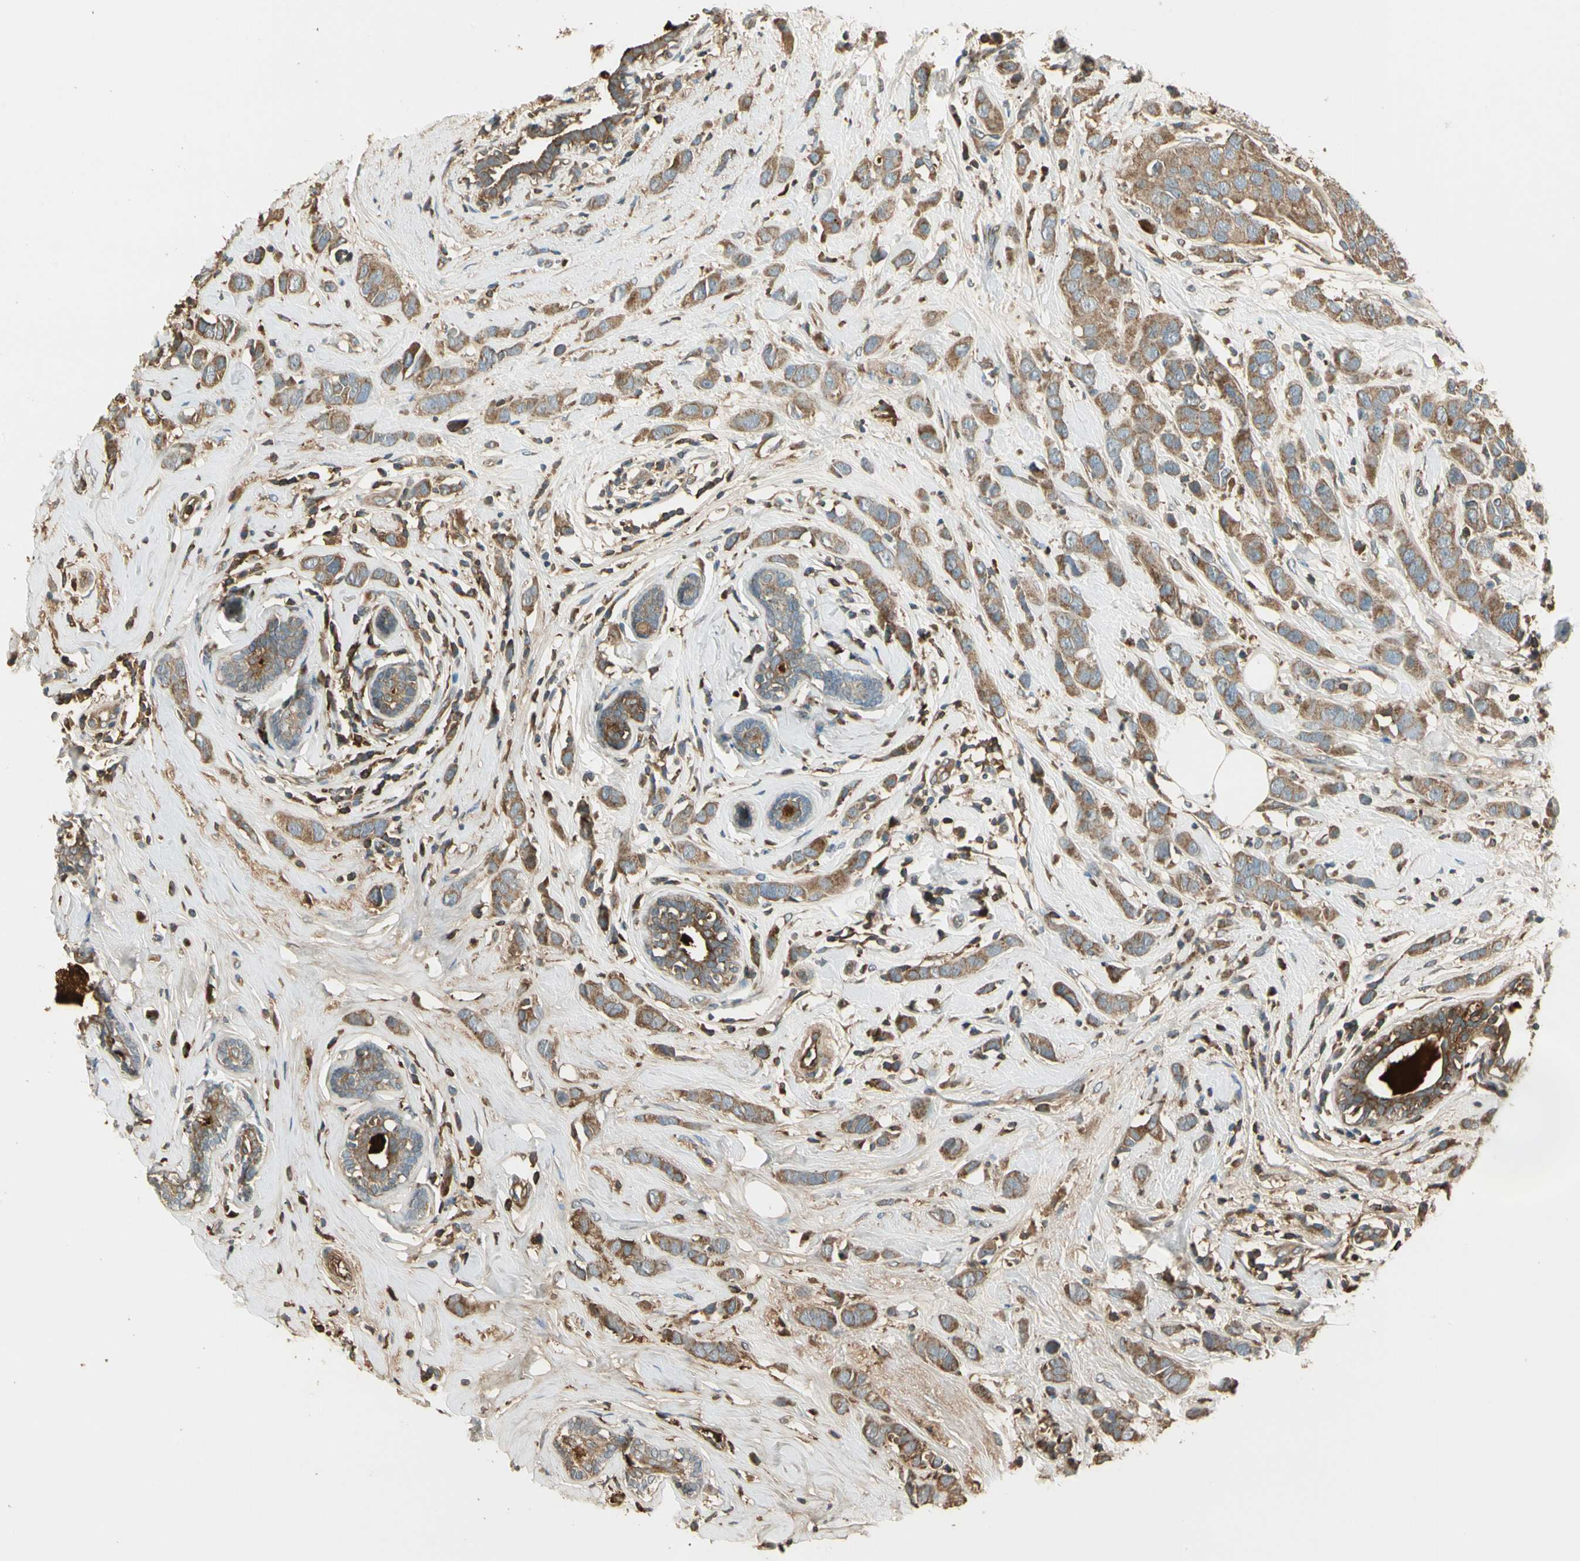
{"staining": {"intensity": "moderate", "quantity": ">75%", "location": "cytoplasmic/membranous"}, "tissue": "breast cancer", "cell_type": "Tumor cells", "image_type": "cancer", "snomed": [{"axis": "morphology", "description": "Normal tissue, NOS"}, {"axis": "morphology", "description": "Duct carcinoma"}, {"axis": "topography", "description": "Breast"}], "caption": "Human breast cancer (infiltrating ductal carcinoma) stained with a protein marker shows moderate staining in tumor cells.", "gene": "STX11", "patient": {"sex": "female", "age": 50}}